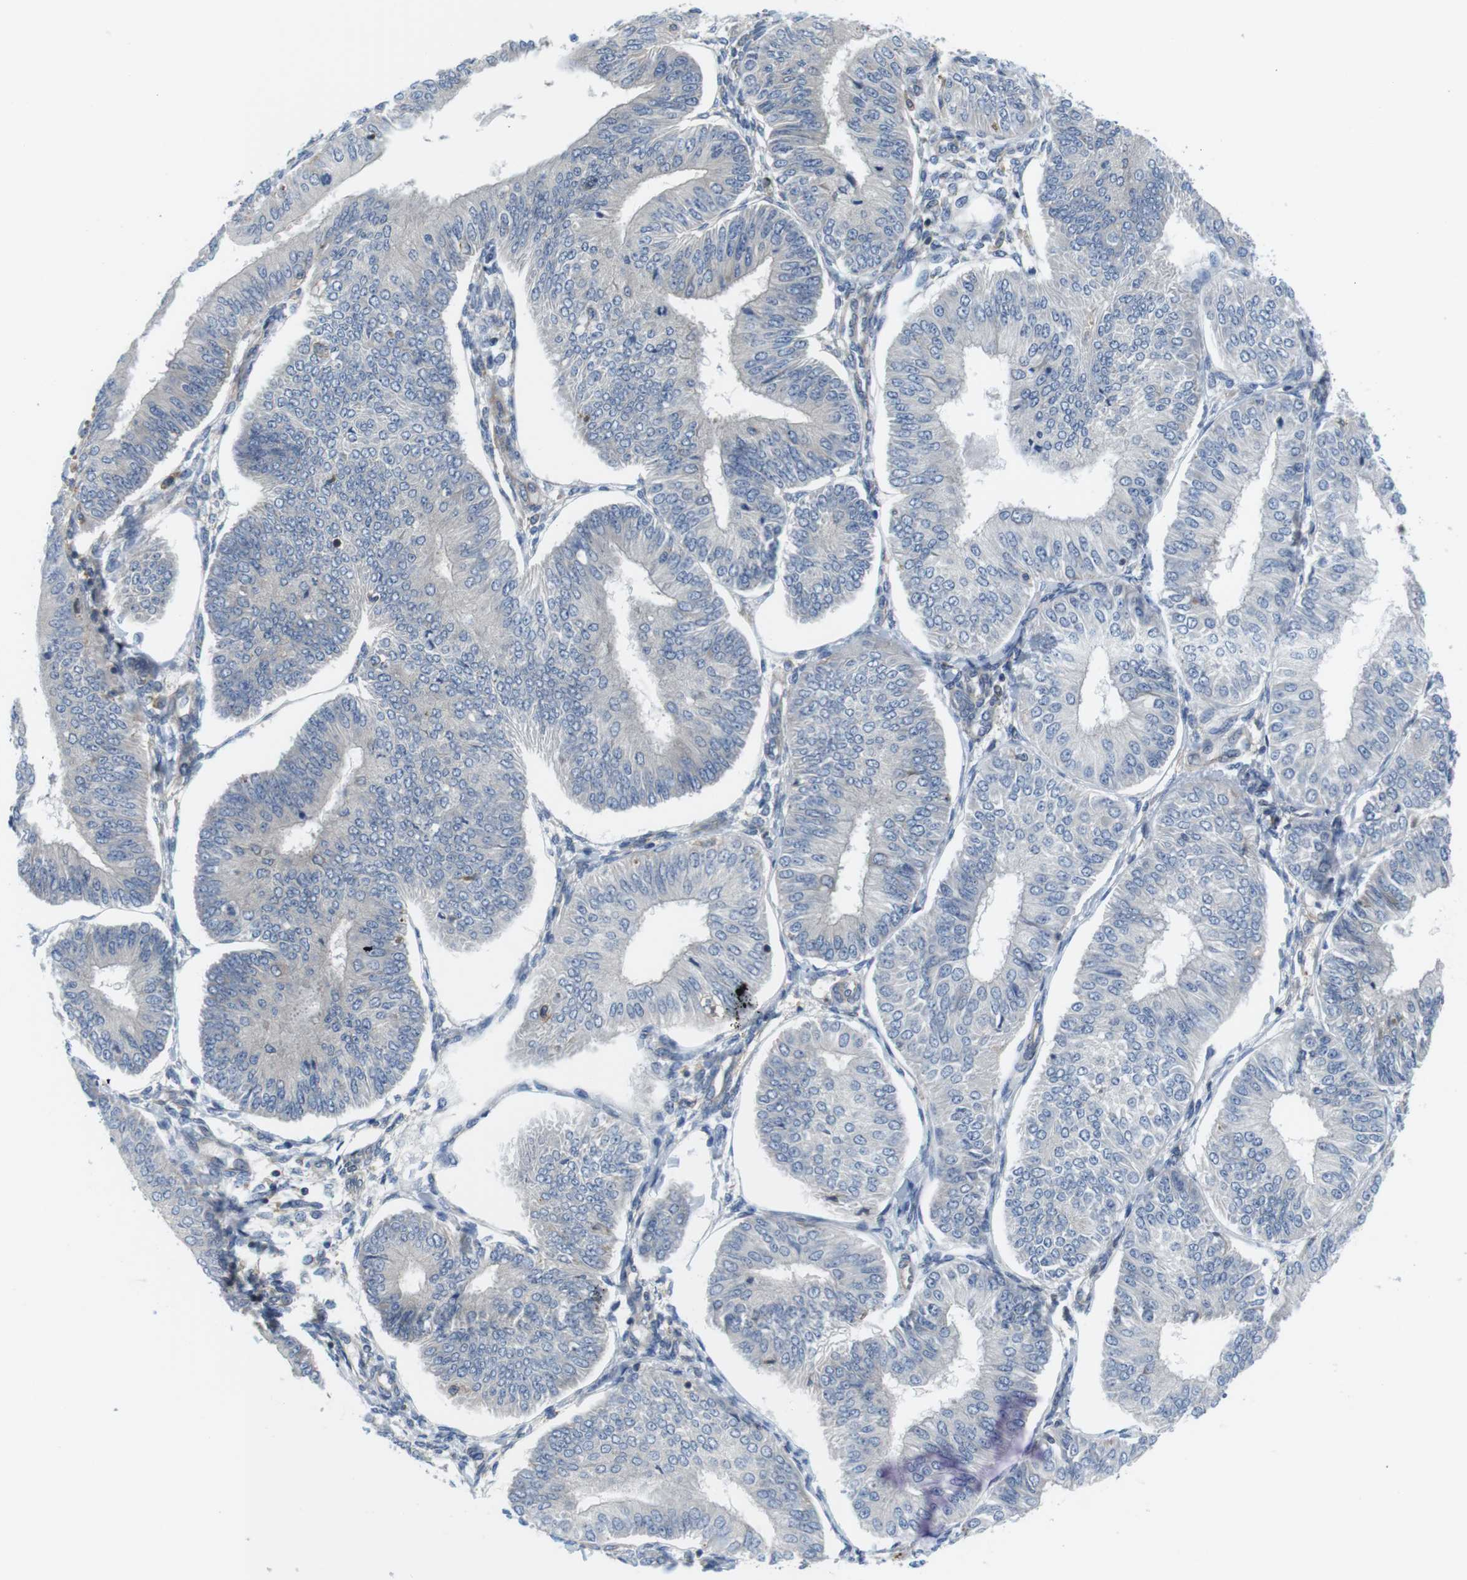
{"staining": {"intensity": "negative", "quantity": "none", "location": "none"}, "tissue": "endometrial cancer", "cell_type": "Tumor cells", "image_type": "cancer", "snomed": [{"axis": "morphology", "description": "Adenocarcinoma, NOS"}, {"axis": "topography", "description": "Endometrium"}], "caption": "Adenocarcinoma (endometrial) stained for a protein using IHC exhibits no positivity tumor cells.", "gene": "HERPUD2", "patient": {"sex": "female", "age": 58}}